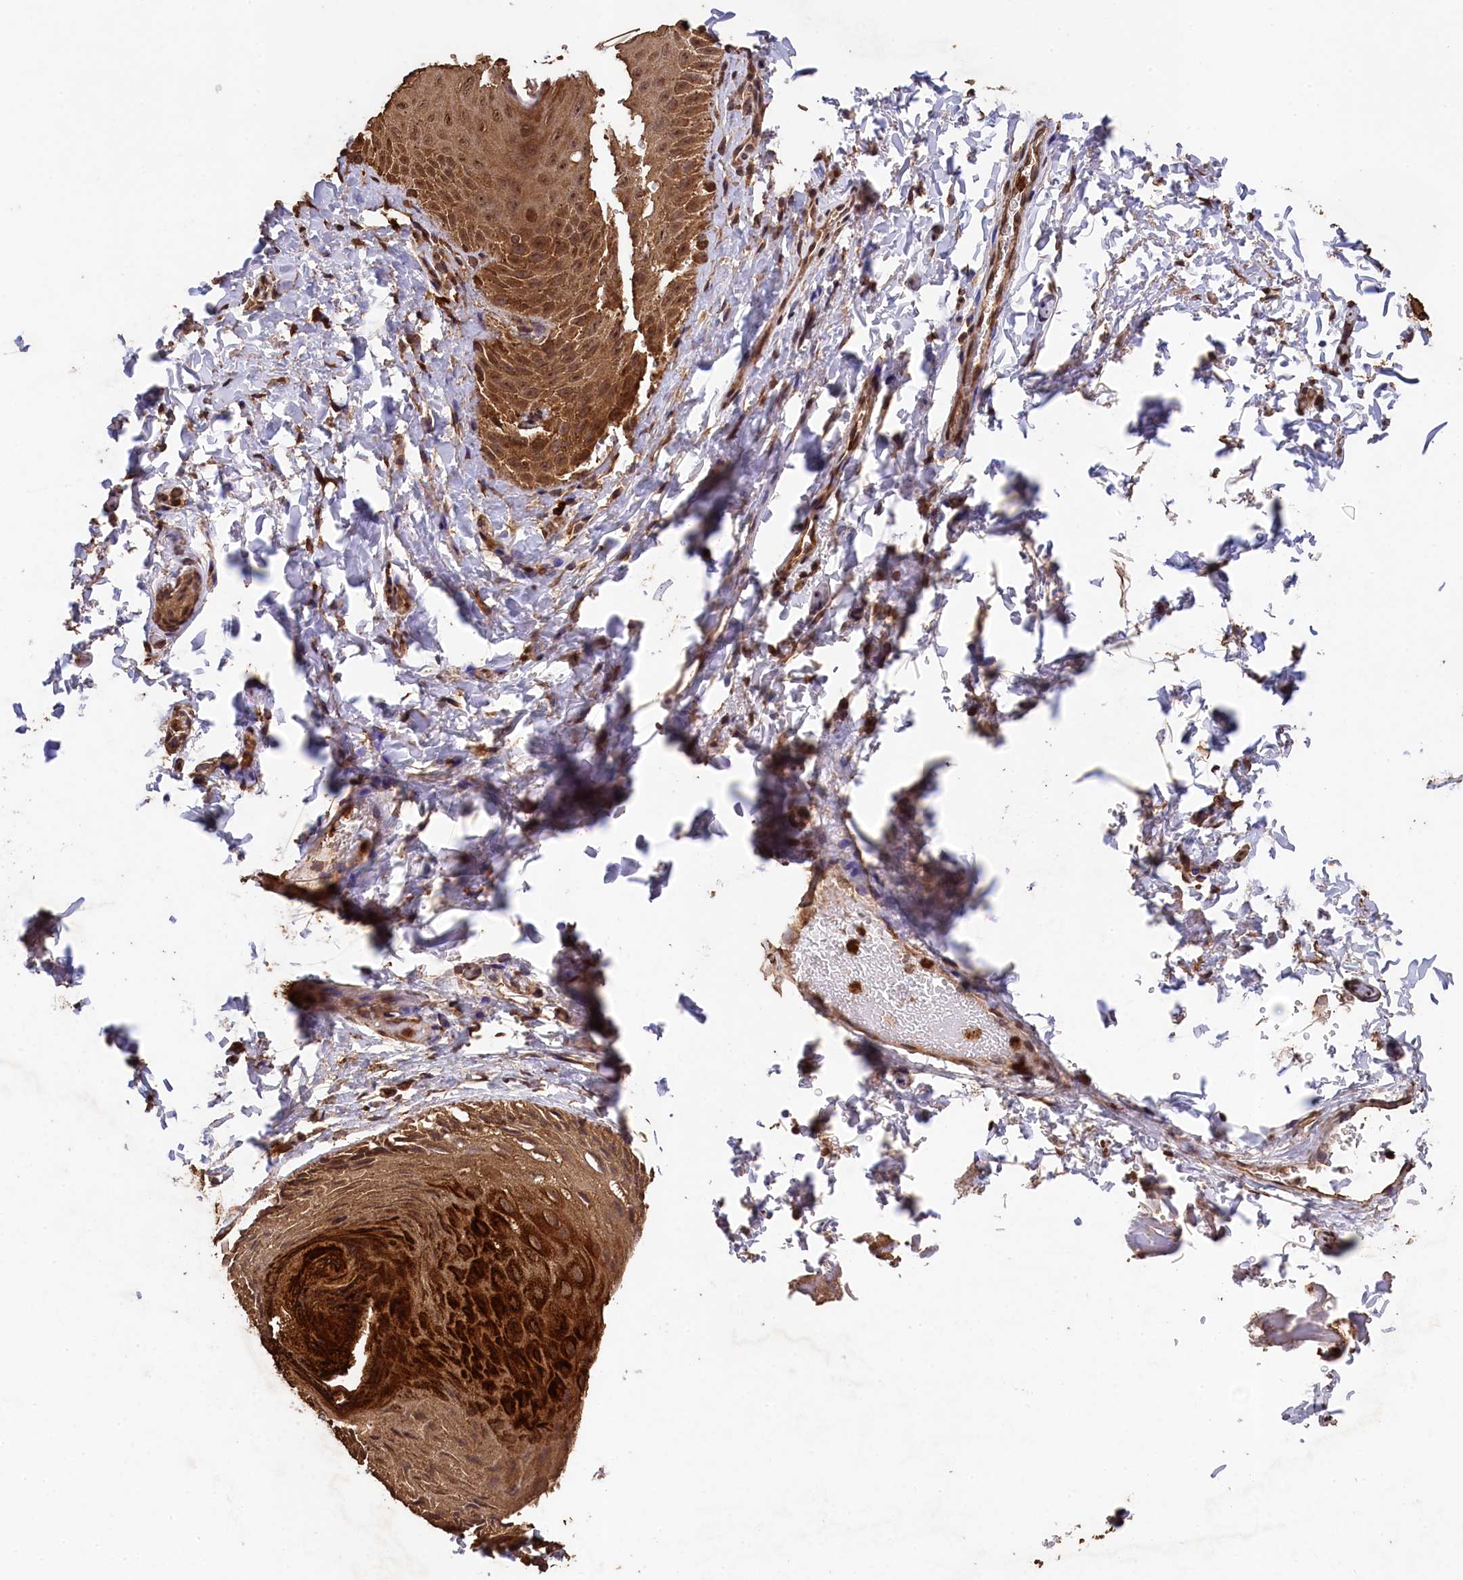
{"staining": {"intensity": "moderate", "quantity": ">75%", "location": "cytoplasmic/membranous,nuclear"}, "tissue": "skin", "cell_type": "Epidermal cells", "image_type": "normal", "snomed": [{"axis": "morphology", "description": "Normal tissue, NOS"}, {"axis": "topography", "description": "Anal"}], "caption": "A histopathology image of human skin stained for a protein demonstrates moderate cytoplasmic/membranous,nuclear brown staining in epidermal cells. Ihc stains the protein of interest in brown and the nuclei are stained blue.", "gene": "CEP57L1", "patient": {"sex": "male", "age": 44}}